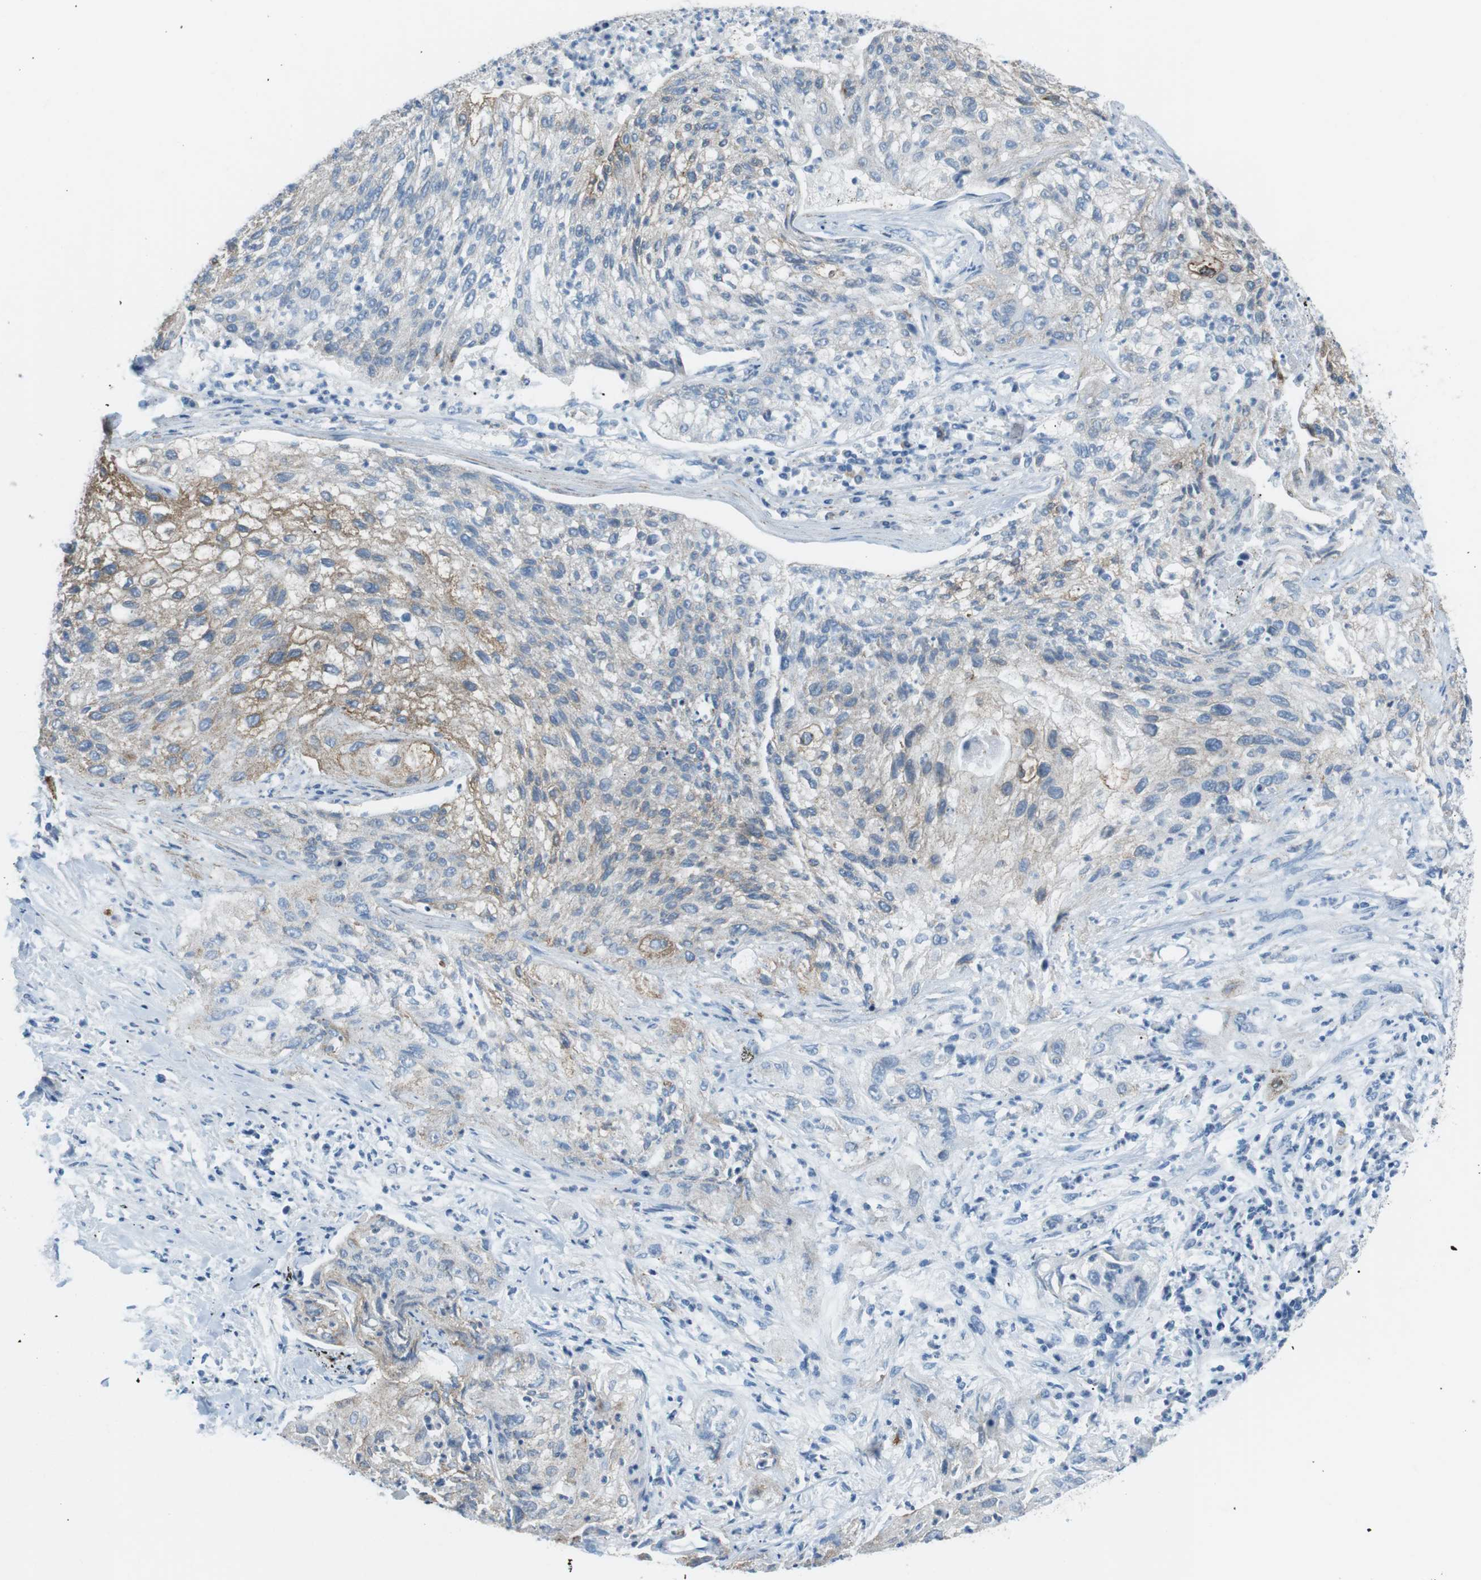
{"staining": {"intensity": "moderate", "quantity": "<25%", "location": "cytoplasmic/membranous"}, "tissue": "lung cancer", "cell_type": "Tumor cells", "image_type": "cancer", "snomed": [{"axis": "morphology", "description": "Inflammation, NOS"}, {"axis": "morphology", "description": "Squamous cell carcinoma, NOS"}, {"axis": "topography", "description": "Lymph node"}, {"axis": "topography", "description": "Soft tissue"}, {"axis": "topography", "description": "Lung"}], "caption": "Immunohistochemistry (IHC) of human lung cancer displays low levels of moderate cytoplasmic/membranous staining in about <25% of tumor cells. (Brightfield microscopy of DAB IHC at high magnification).", "gene": "VAMP1", "patient": {"sex": "male", "age": 66}}